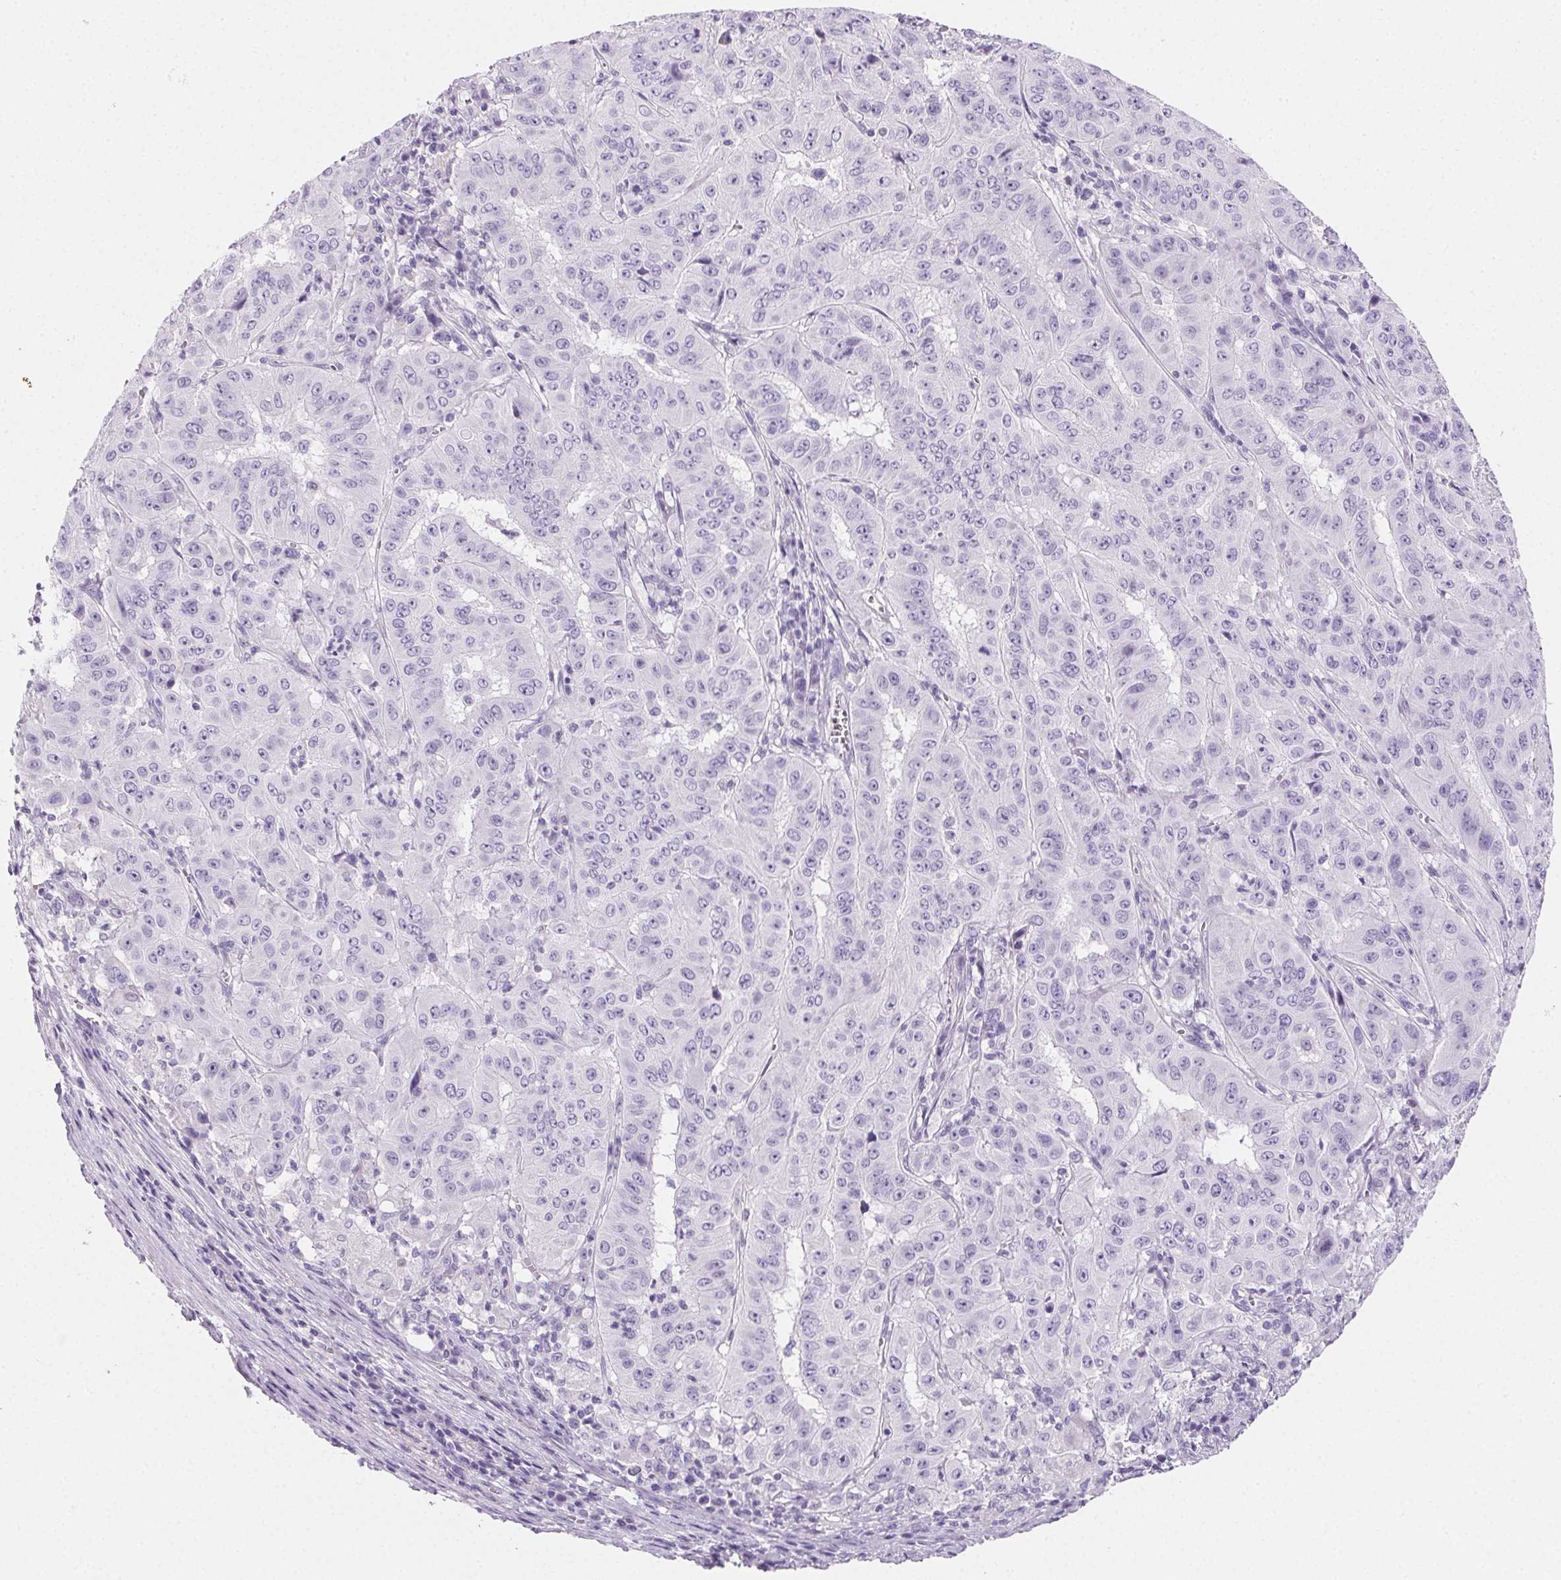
{"staining": {"intensity": "negative", "quantity": "none", "location": "none"}, "tissue": "pancreatic cancer", "cell_type": "Tumor cells", "image_type": "cancer", "snomed": [{"axis": "morphology", "description": "Adenocarcinoma, NOS"}, {"axis": "topography", "description": "Pancreas"}], "caption": "High power microscopy micrograph of an immunohistochemistry (IHC) histopathology image of pancreatic cancer, revealing no significant staining in tumor cells.", "gene": "PRSS3", "patient": {"sex": "male", "age": 63}}